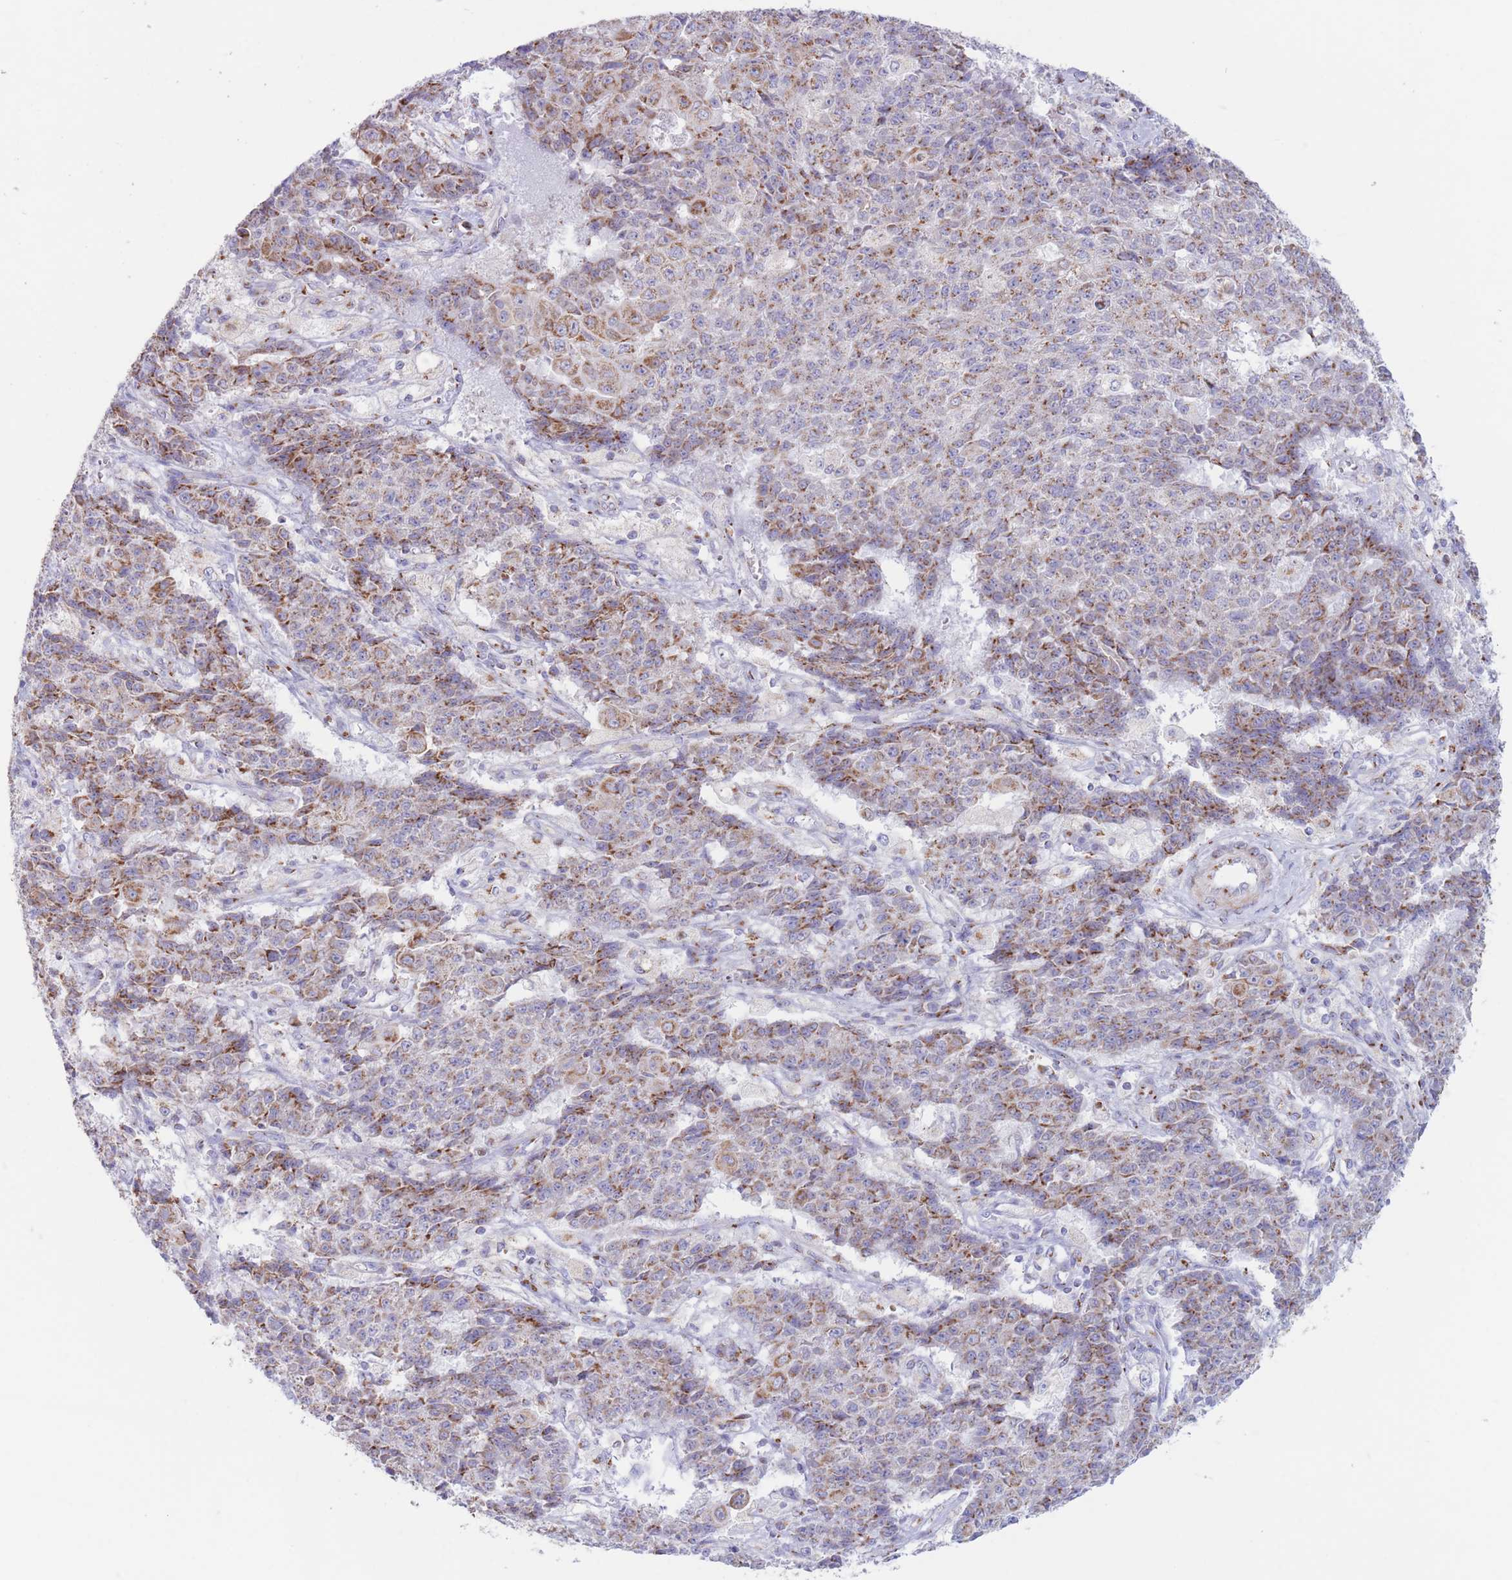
{"staining": {"intensity": "moderate", "quantity": ">75%", "location": "cytoplasmic/membranous"}, "tissue": "ovarian cancer", "cell_type": "Tumor cells", "image_type": "cancer", "snomed": [{"axis": "morphology", "description": "Carcinoma, endometroid"}, {"axis": "topography", "description": "Ovary"}], "caption": "Protein expression analysis of human ovarian cancer (endometroid carcinoma) reveals moderate cytoplasmic/membranous staining in about >75% of tumor cells.", "gene": "MPND", "patient": {"sex": "female", "age": 42}}